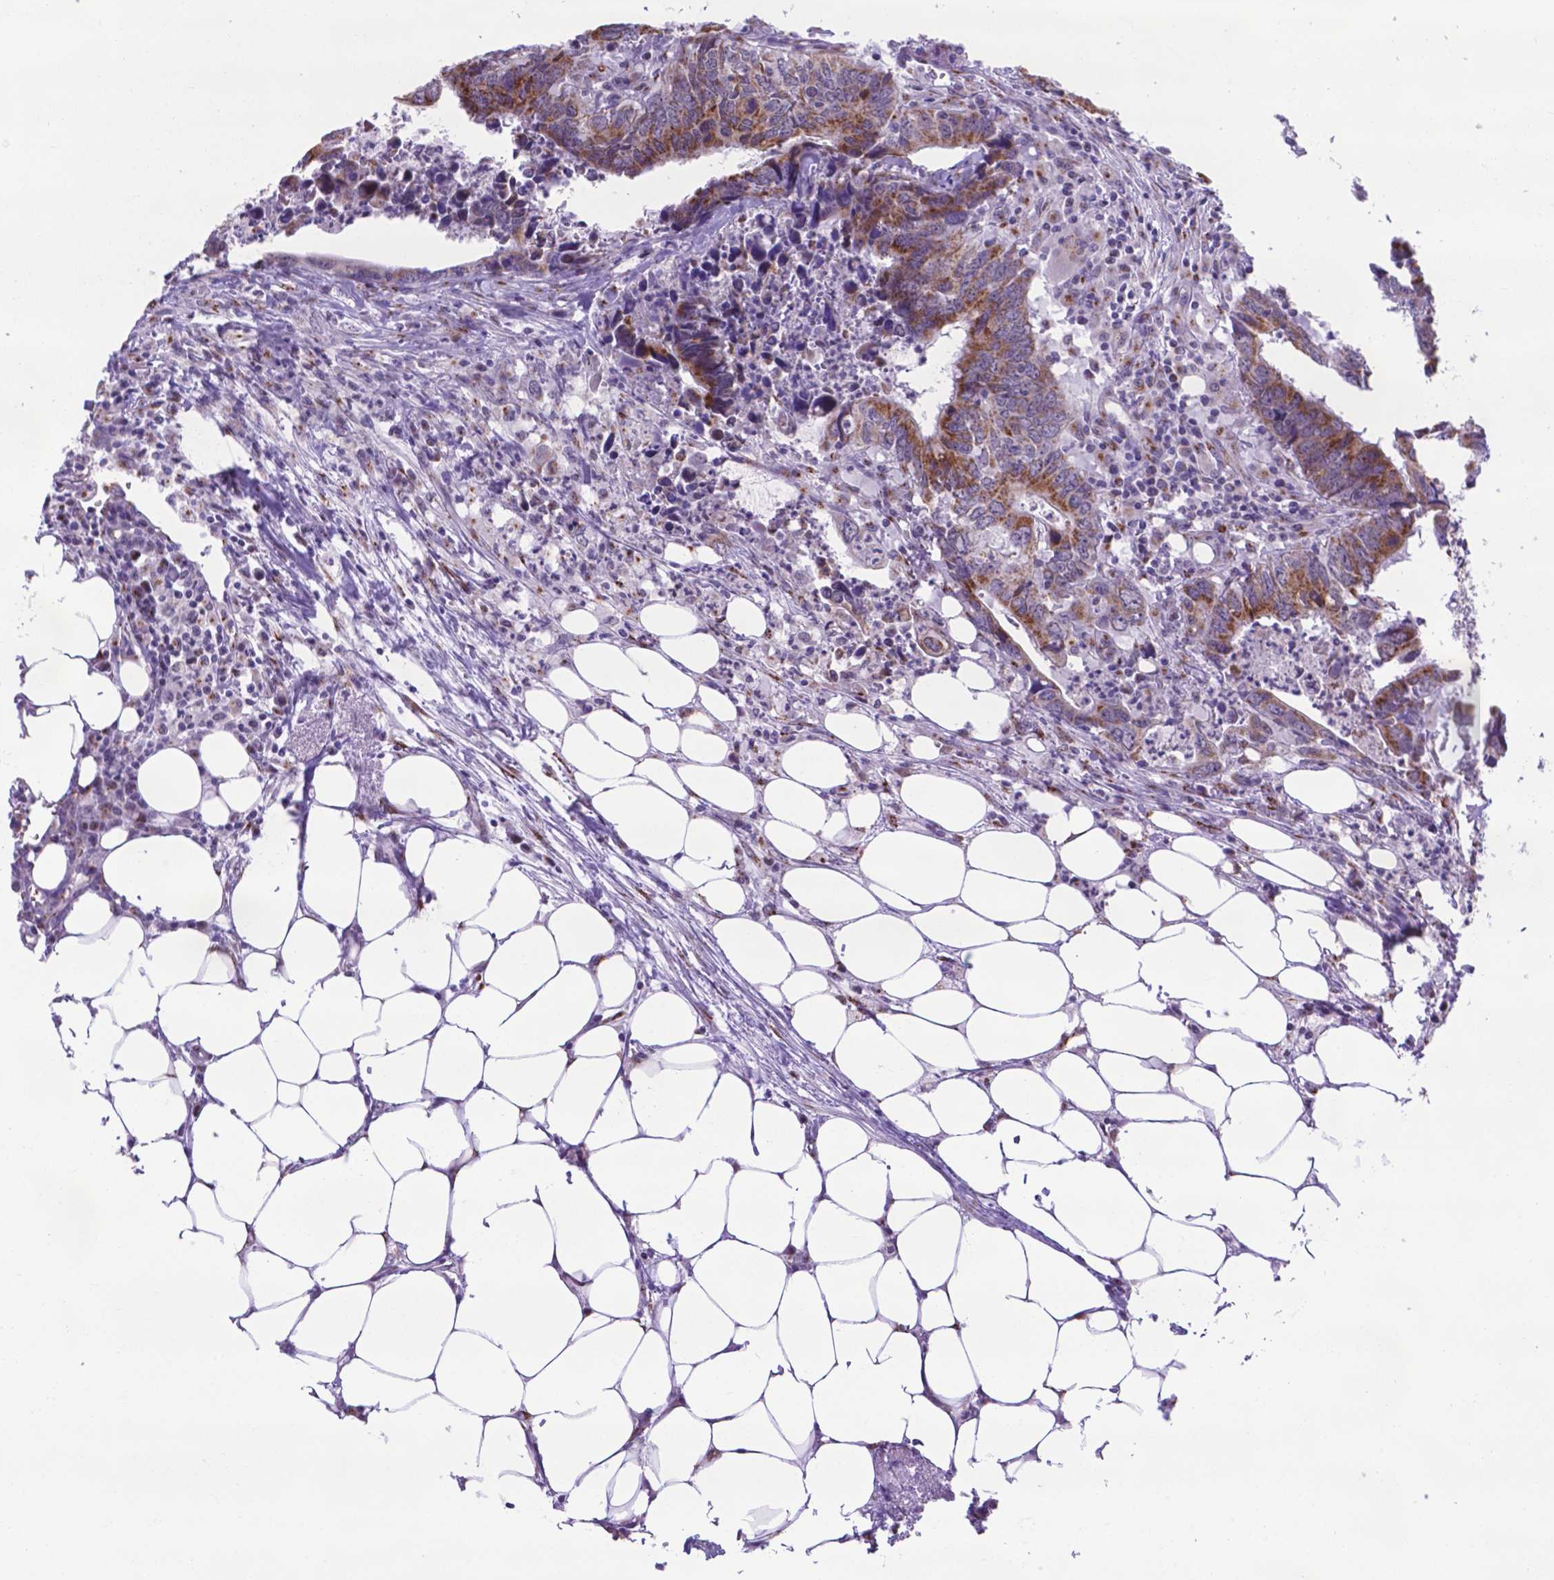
{"staining": {"intensity": "moderate", "quantity": "25%-75%", "location": "cytoplasmic/membranous"}, "tissue": "colorectal cancer", "cell_type": "Tumor cells", "image_type": "cancer", "snomed": [{"axis": "morphology", "description": "Adenocarcinoma, NOS"}, {"axis": "topography", "description": "Colon"}], "caption": "Immunohistochemistry (DAB (3,3'-diaminobenzidine)) staining of adenocarcinoma (colorectal) exhibits moderate cytoplasmic/membranous protein expression in approximately 25%-75% of tumor cells.", "gene": "MRPL10", "patient": {"sex": "female", "age": 82}}